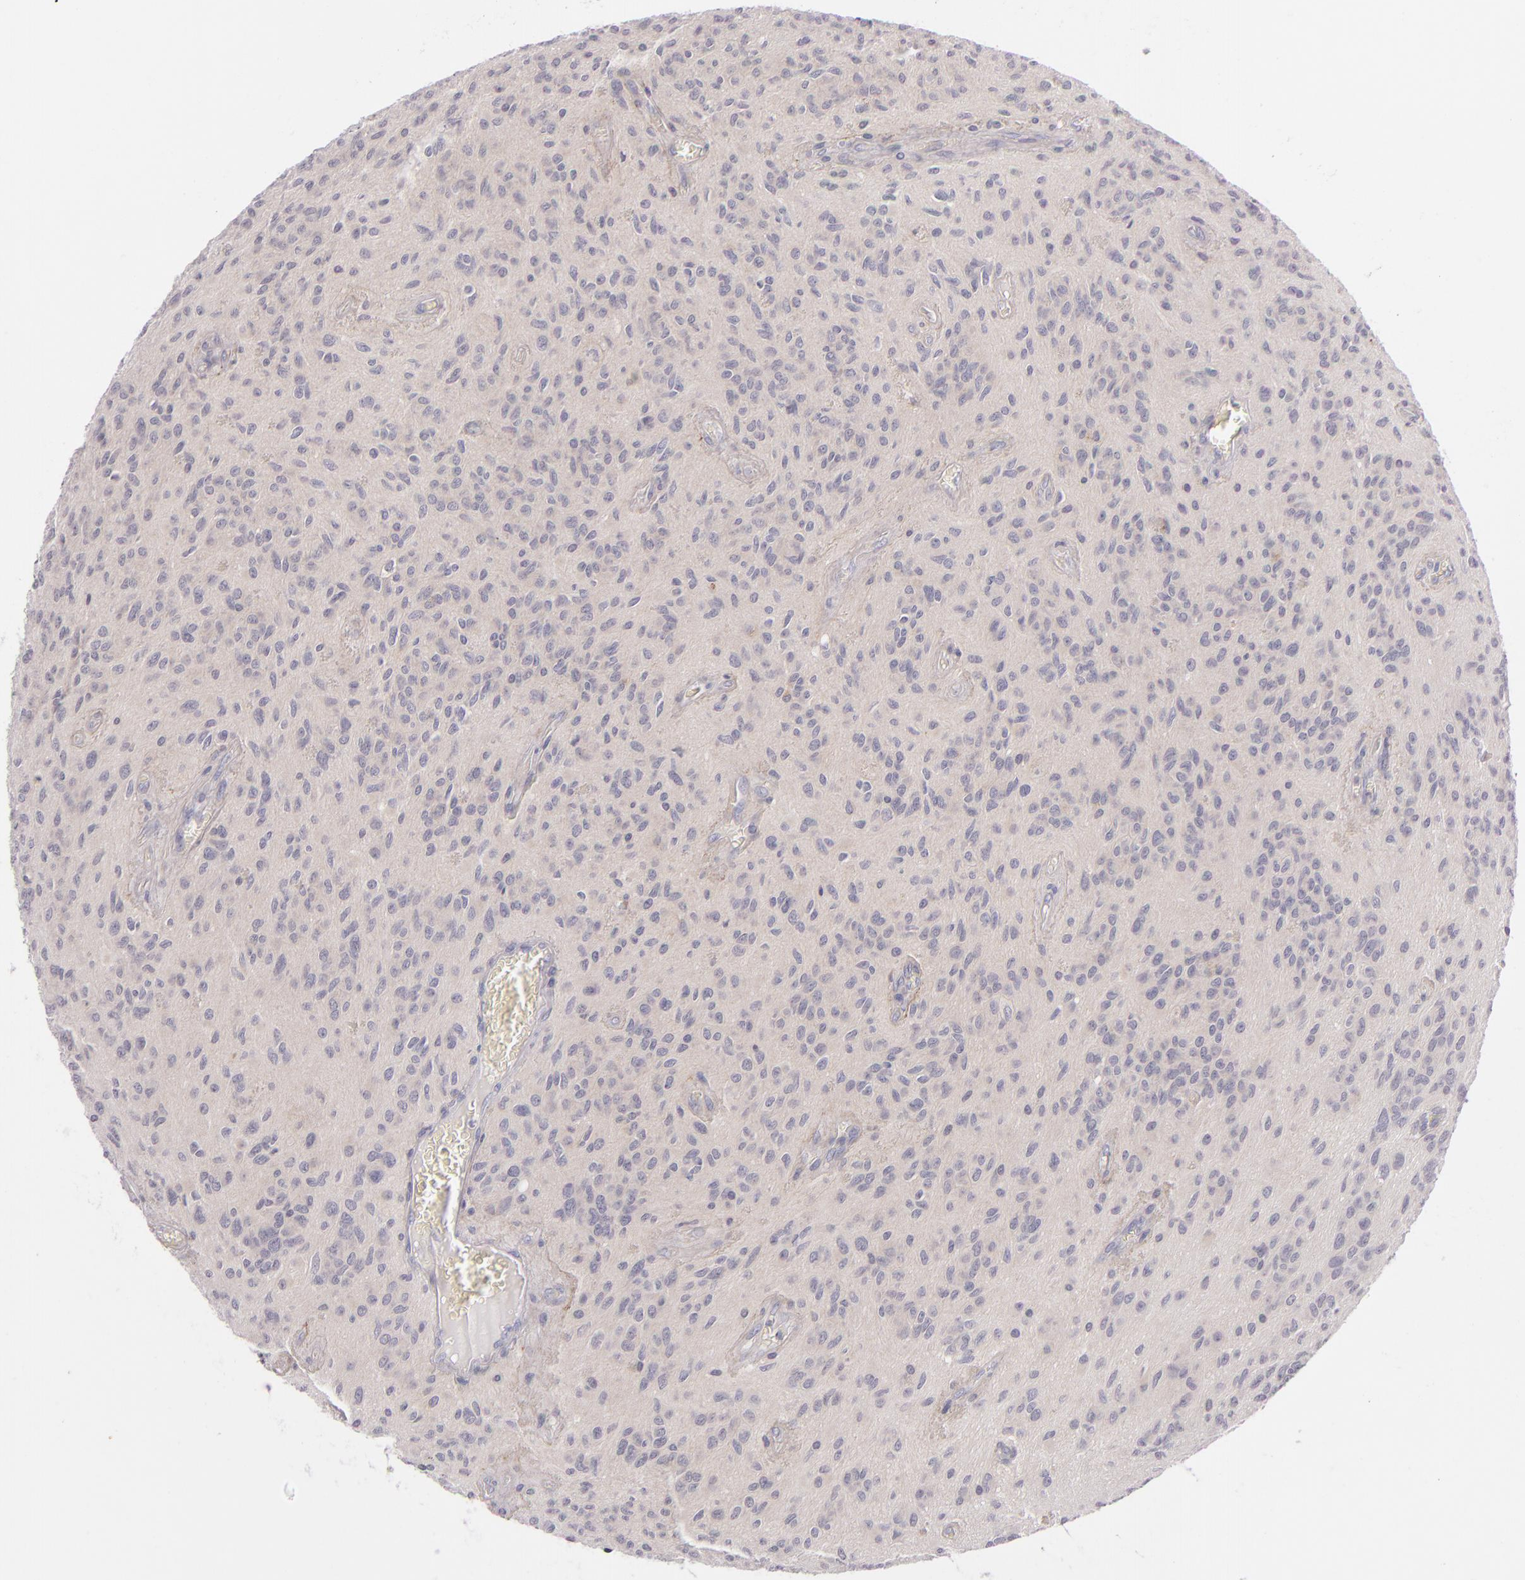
{"staining": {"intensity": "negative", "quantity": "none", "location": "none"}, "tissue": "glioma", "cell_type": "Tumor cells", "image_type": "cancer", "snomed": [{"axis": "morphology", "description": "Glioma, malignant, Low grade"}, {"axis": "topography", "description": "Brain"}], "caption": "This is an immunohistochemistry (IHC) image of human glioma. There is no positivity in tumor cells.", "gene": "DAG1", "patient": {"sex": "female", "age": 15}}